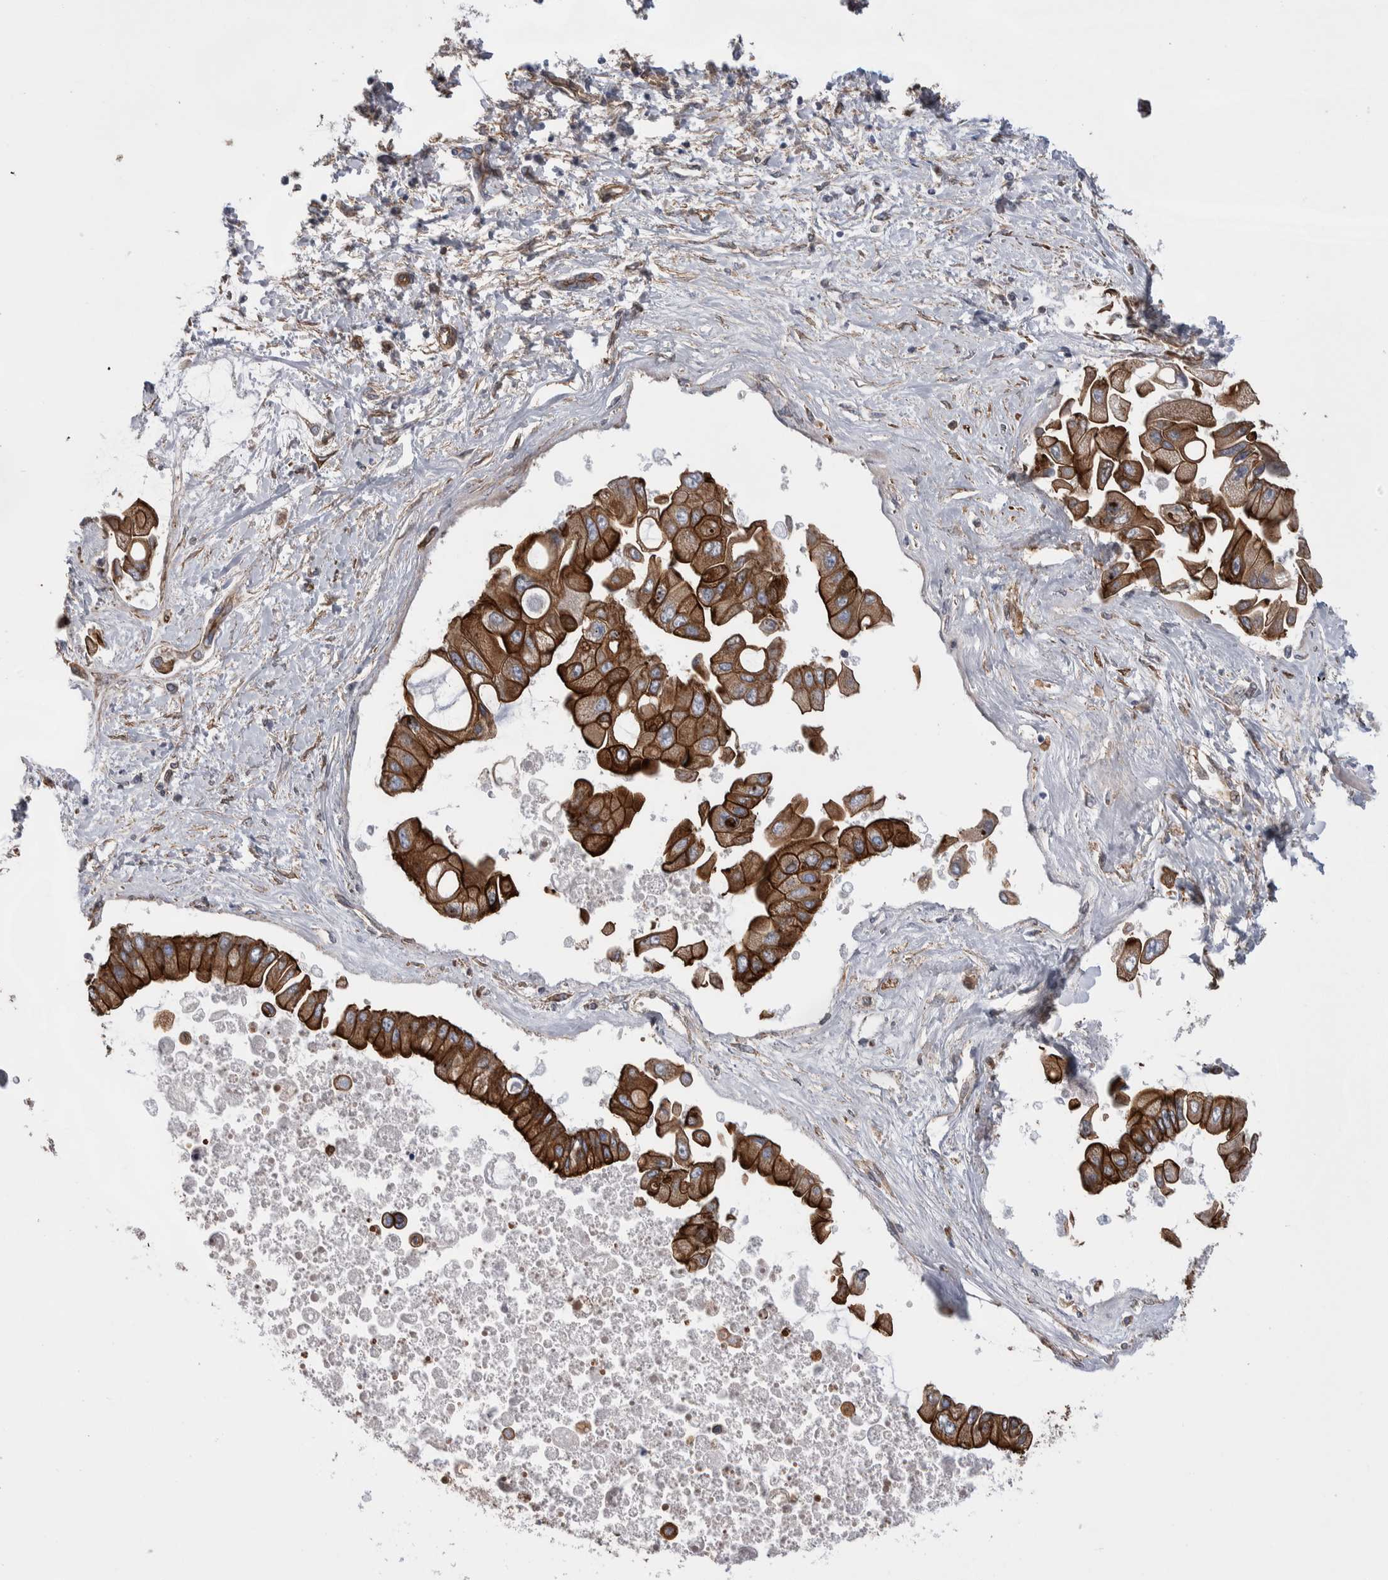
{"staining": {"intensity": "strong", "quantity": ">75%", "location": "cytoplasmic/membranous"}, "tissue": "liver cancer", "cell_type": "Tumor cells", "image_type": "cancer", "snomed": [{"axis": "morphology", "description": "Cholangiocarcinoma"}, {"axis": "topography", "description": "Liver"}], "caption": "Cholangiocarcinoma (liver) stained with immunohistochemistry exhibits strong cytoplasmic/membranous positivity in approximately >75% of tumor cells.", "gene": "KIF12", "patient": {"sex": "male", "age": 50}}